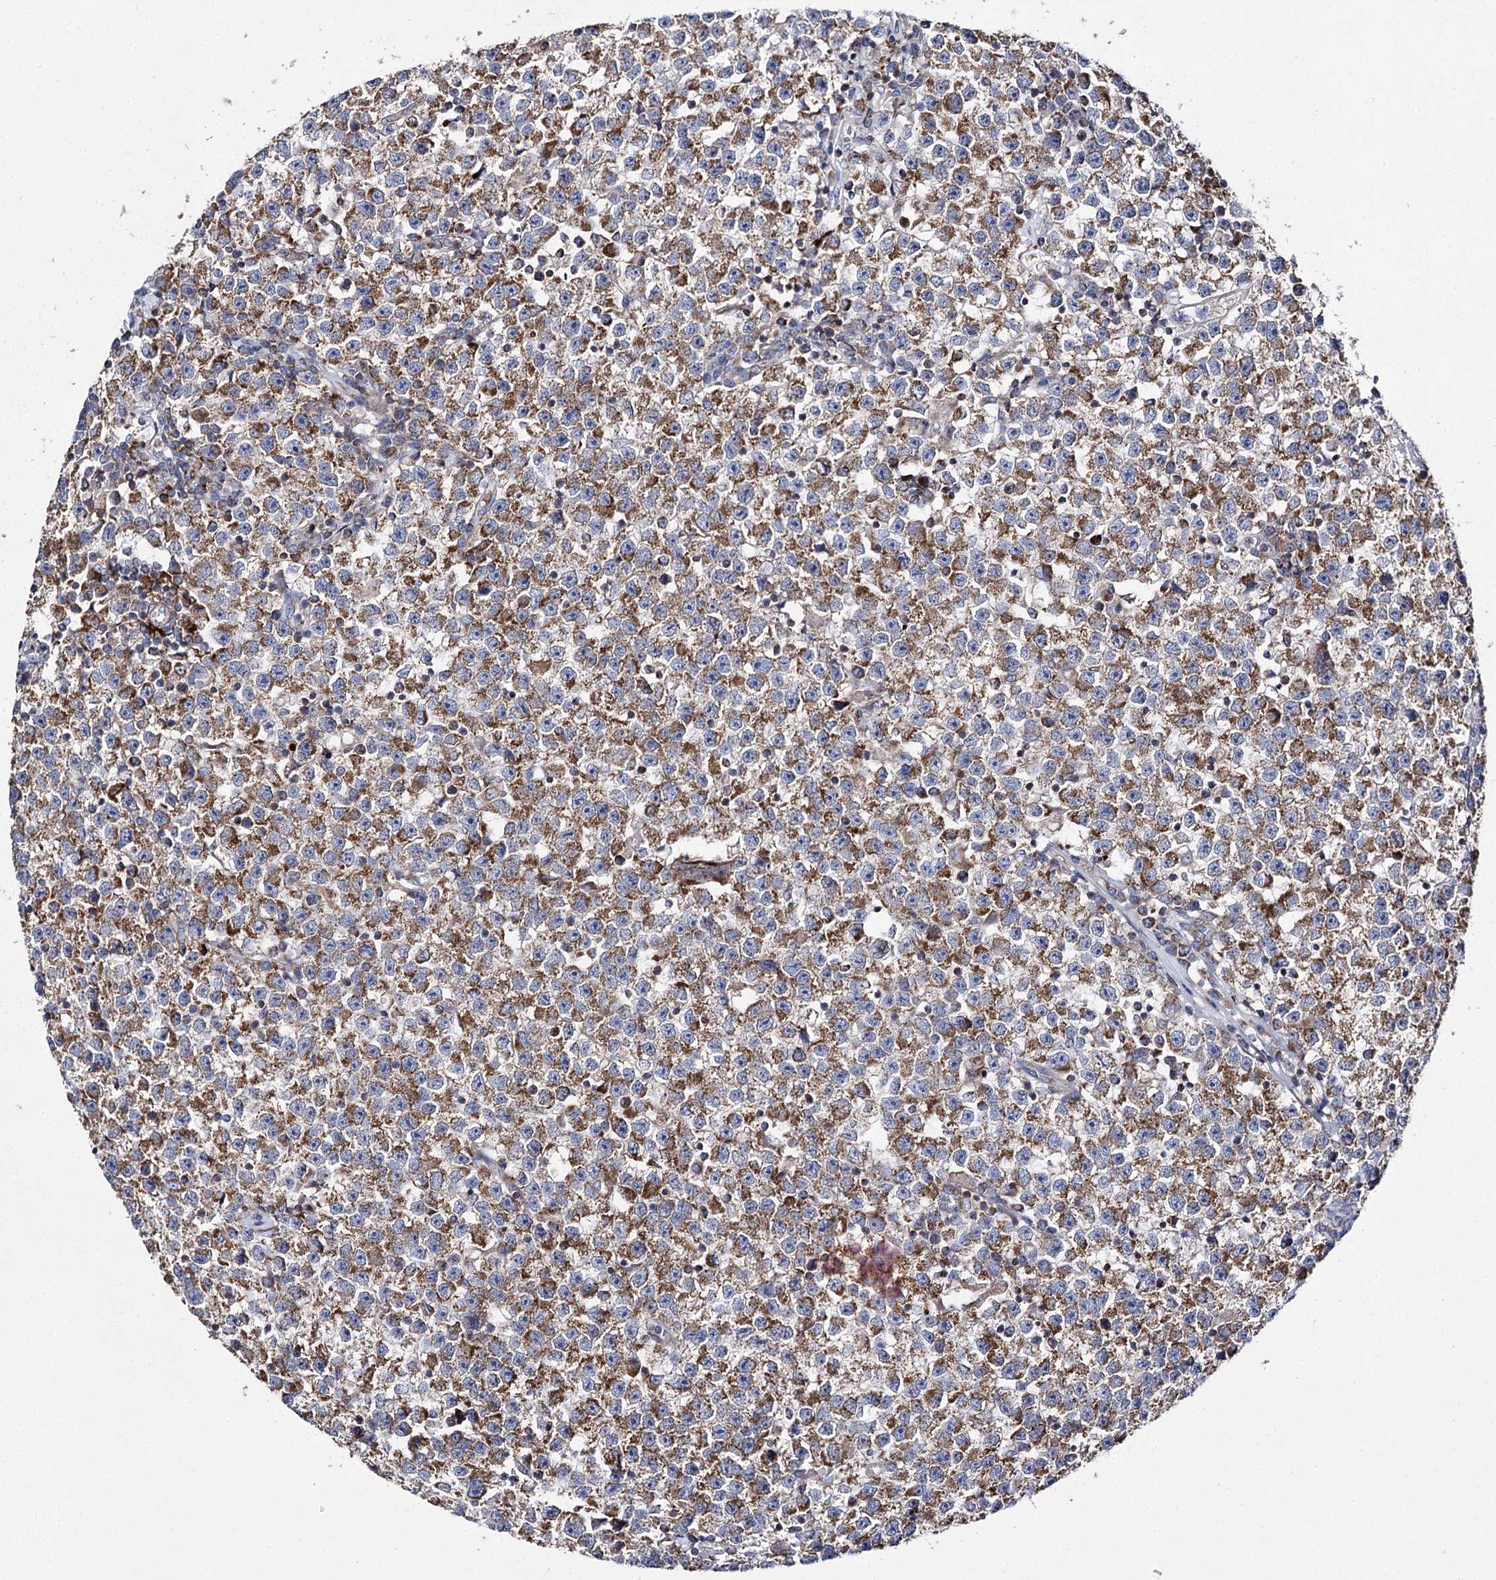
{"staining": {"intensity": "moderate", "quantity": ">75%", "location": "cytoplasmic/membranous"}, "tissue": "testis cancer", "cell_type": "Tumor cells", "image_type": "cancer", "snomed": [{"axis": "morphology", "description": "Seminoma, NOS"}, {"axis": "topography", "description": "Testis"}], "caption": "IHC (DAB) staining of seminoma (testis) exhibits moderate cytoplasmic/membranous protein positivity in approximately >75% of tumor cells.", "gene": "COX15", "patient": {"sex": "male", "age": 22}}